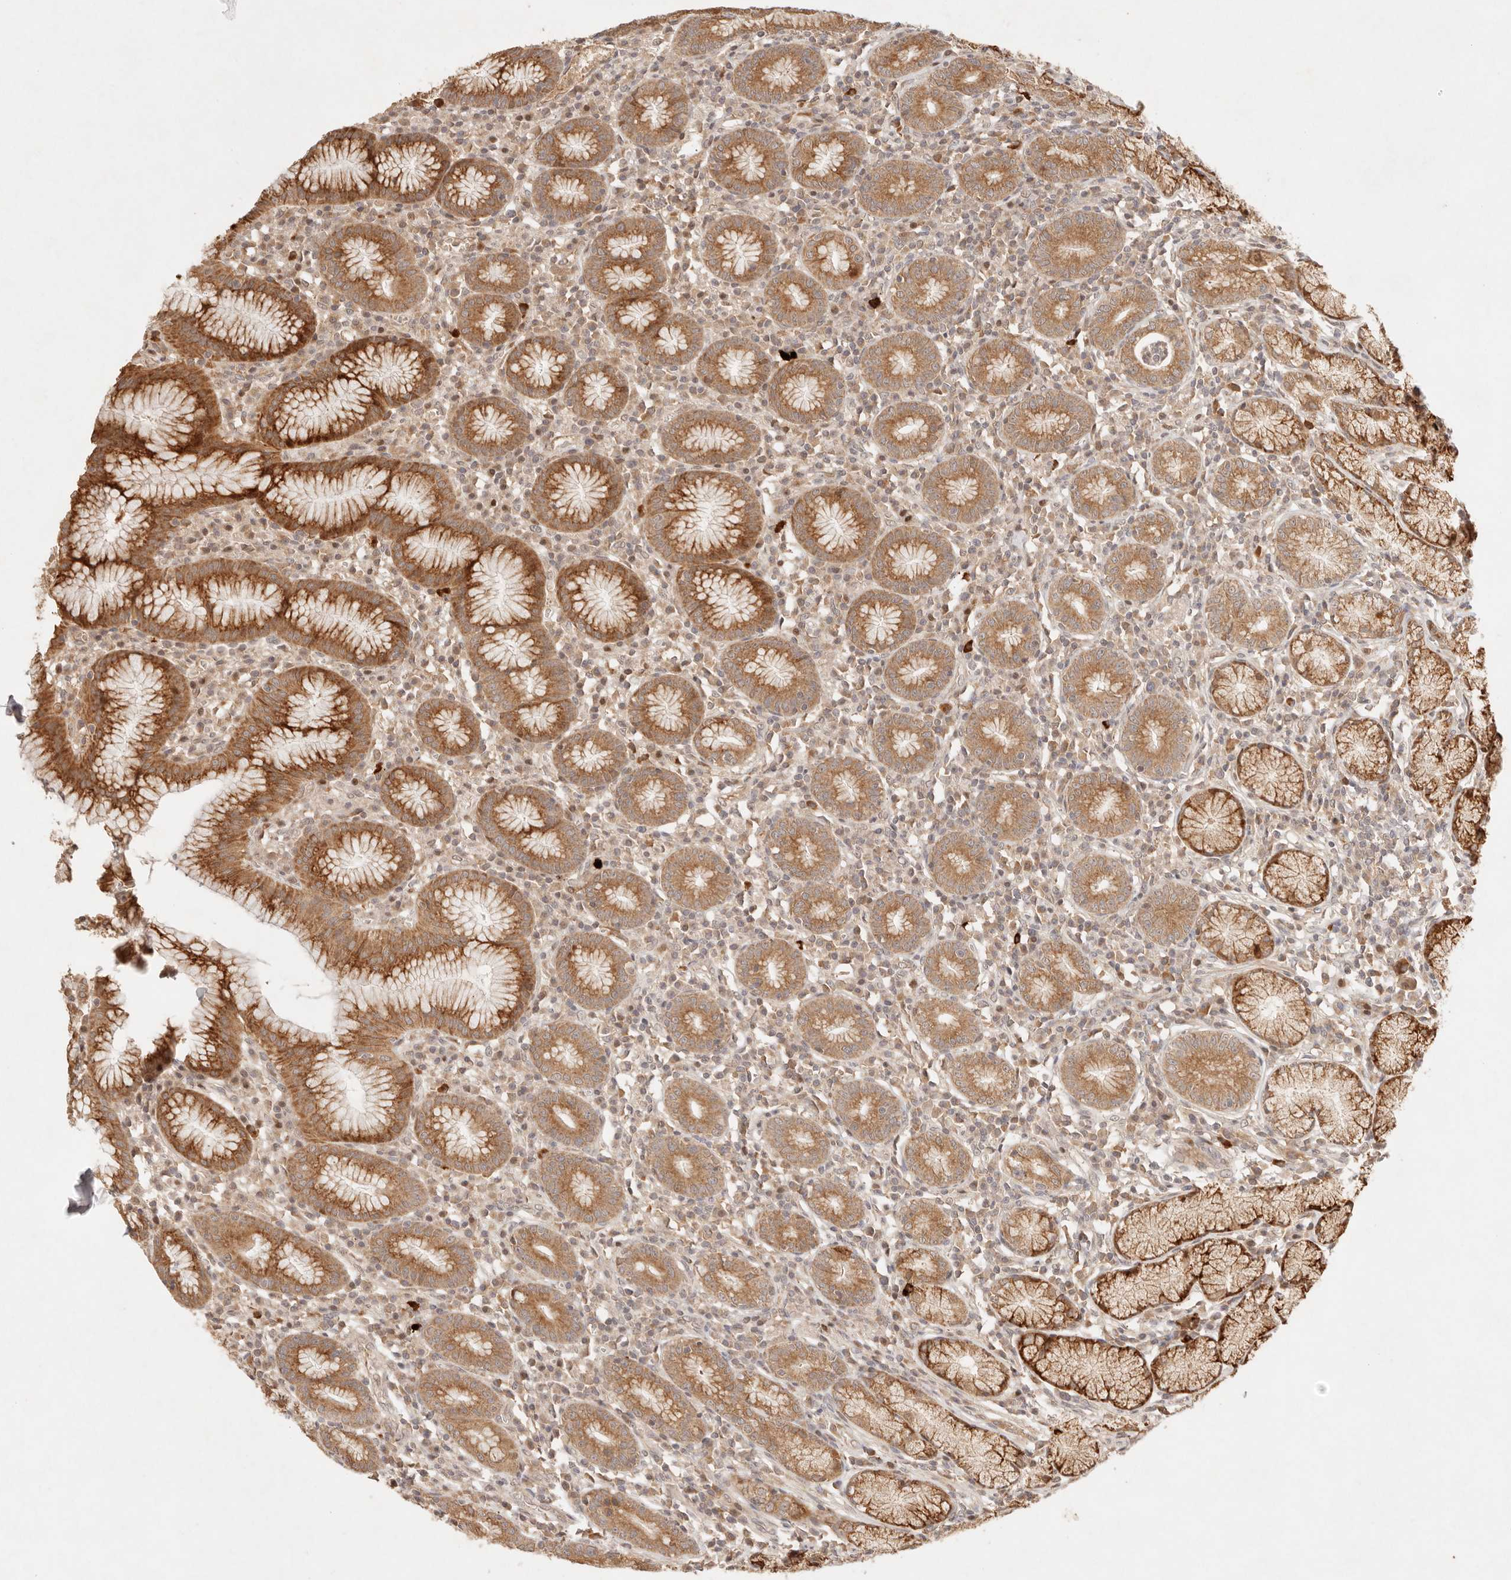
{"staining": {"intensity": "strong", "quantity": ">75%", "location": "cytoplasmic/membranous,nuclear"}, "tissue": "stomach", "cell_type": "Glandular cells", "image_type": "normal", "snomed": [{"axis": "morphology", "description": "Normal tissue, NOS"}, {"axis": "topography", "description": "Stomach"}], "caption": "Strong cytoplasmic/membranous,nuclear positivity for a protein is identified in approximately >75% of glandular cells of benign stomach using immunohistochemistry (IHC).", "gene": "PHLDA3", "patient": {"sex": "male", "age": 55}}